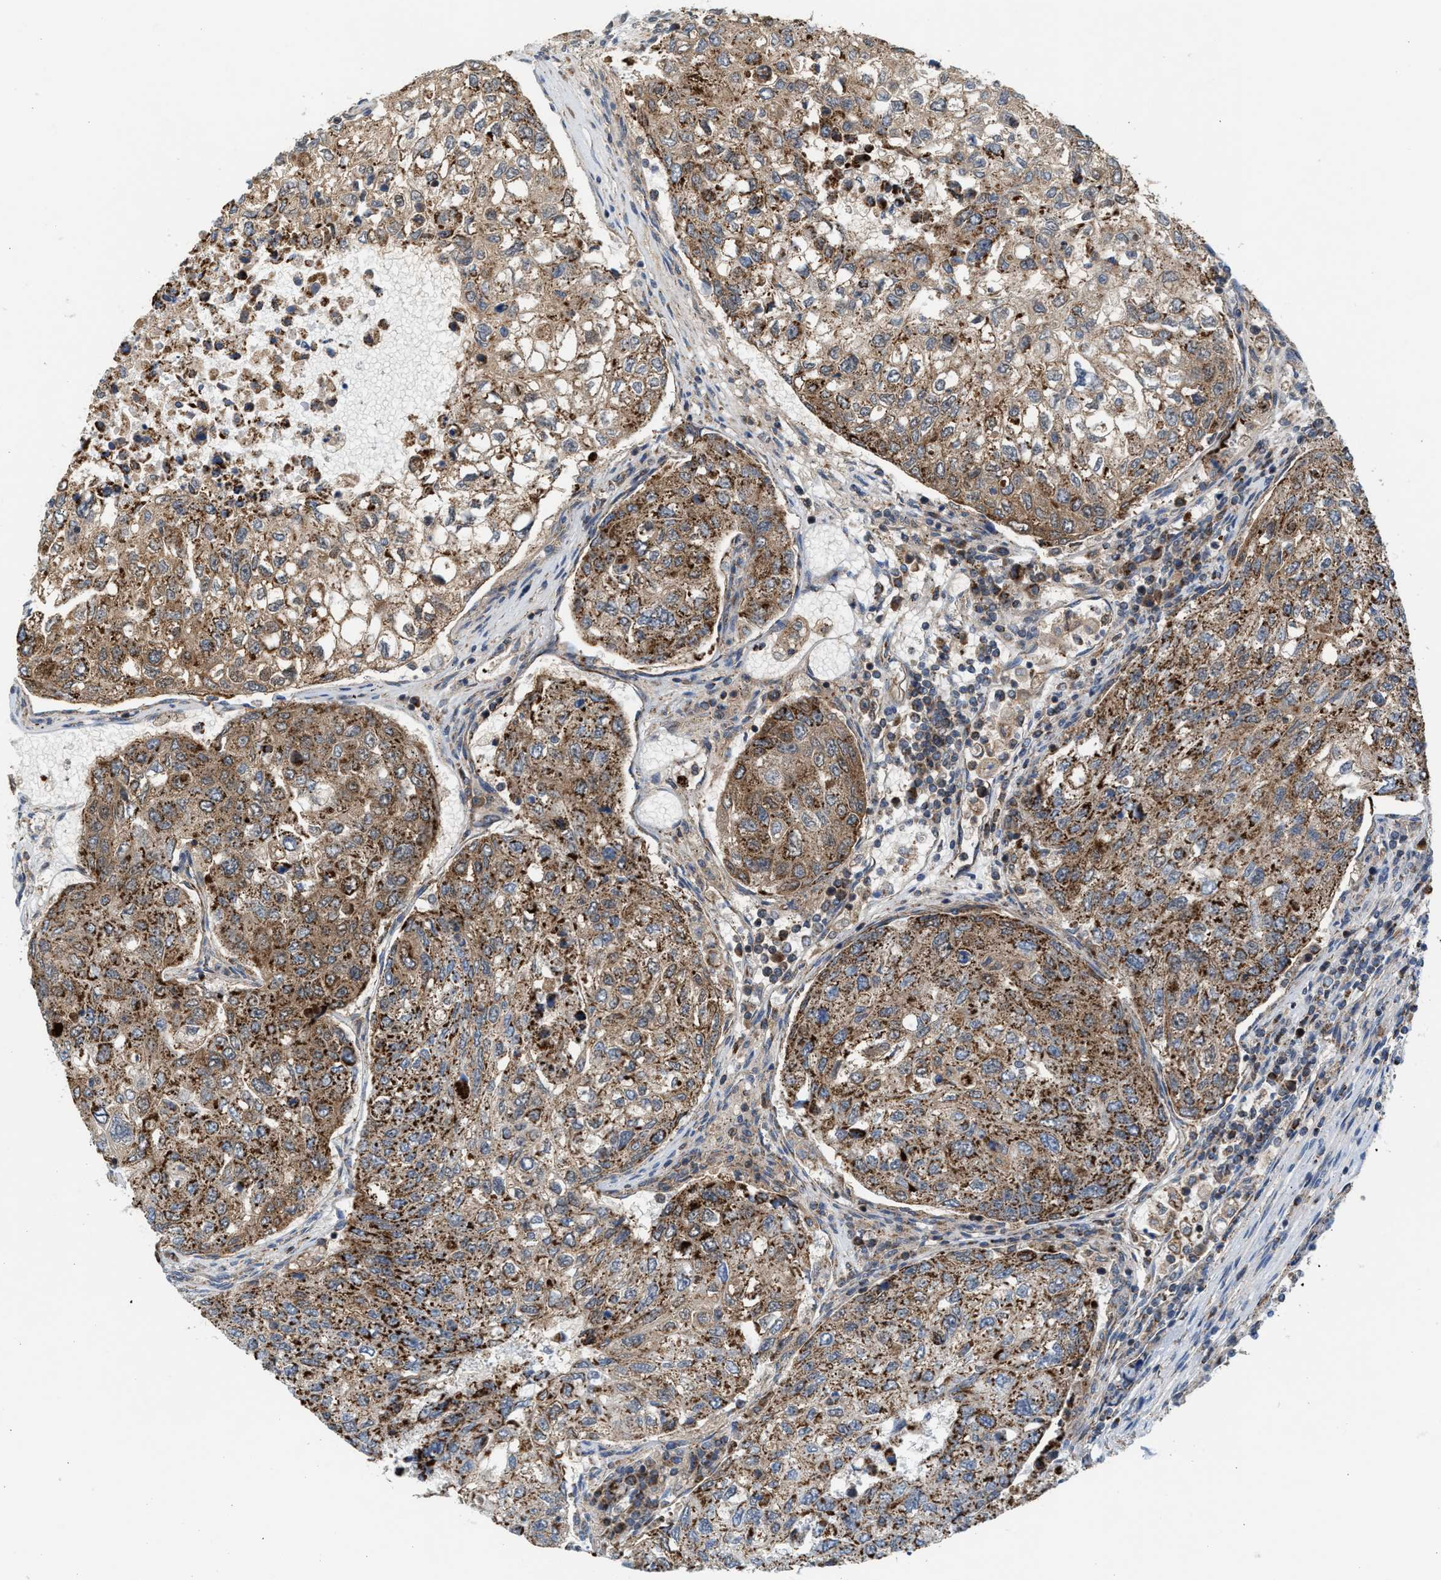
{"staining": {"intensity": "moderate", "quantity": ">75%", "location": "cytoplasmic/membranous"}, "tissue": "urothelial cancer", "cell_type": "Tumor cells", "image_type": "cancer", "snomed": [{"axis": "morphology", "description": "Urothelial carcinoma, High grade"}, {"axis": "topography", "description": "Lymph node"}, {"axis": "topography", "description": "Urinary bladder"}], "caption": "Immunohistochemical staining of urothelial cancer reveals moderate cytoplasmic/membranous protein positivity in approximately >75% of tumor cells.", "gene": "PMPCA", "patient": {"sex": "male", "age": 51}}